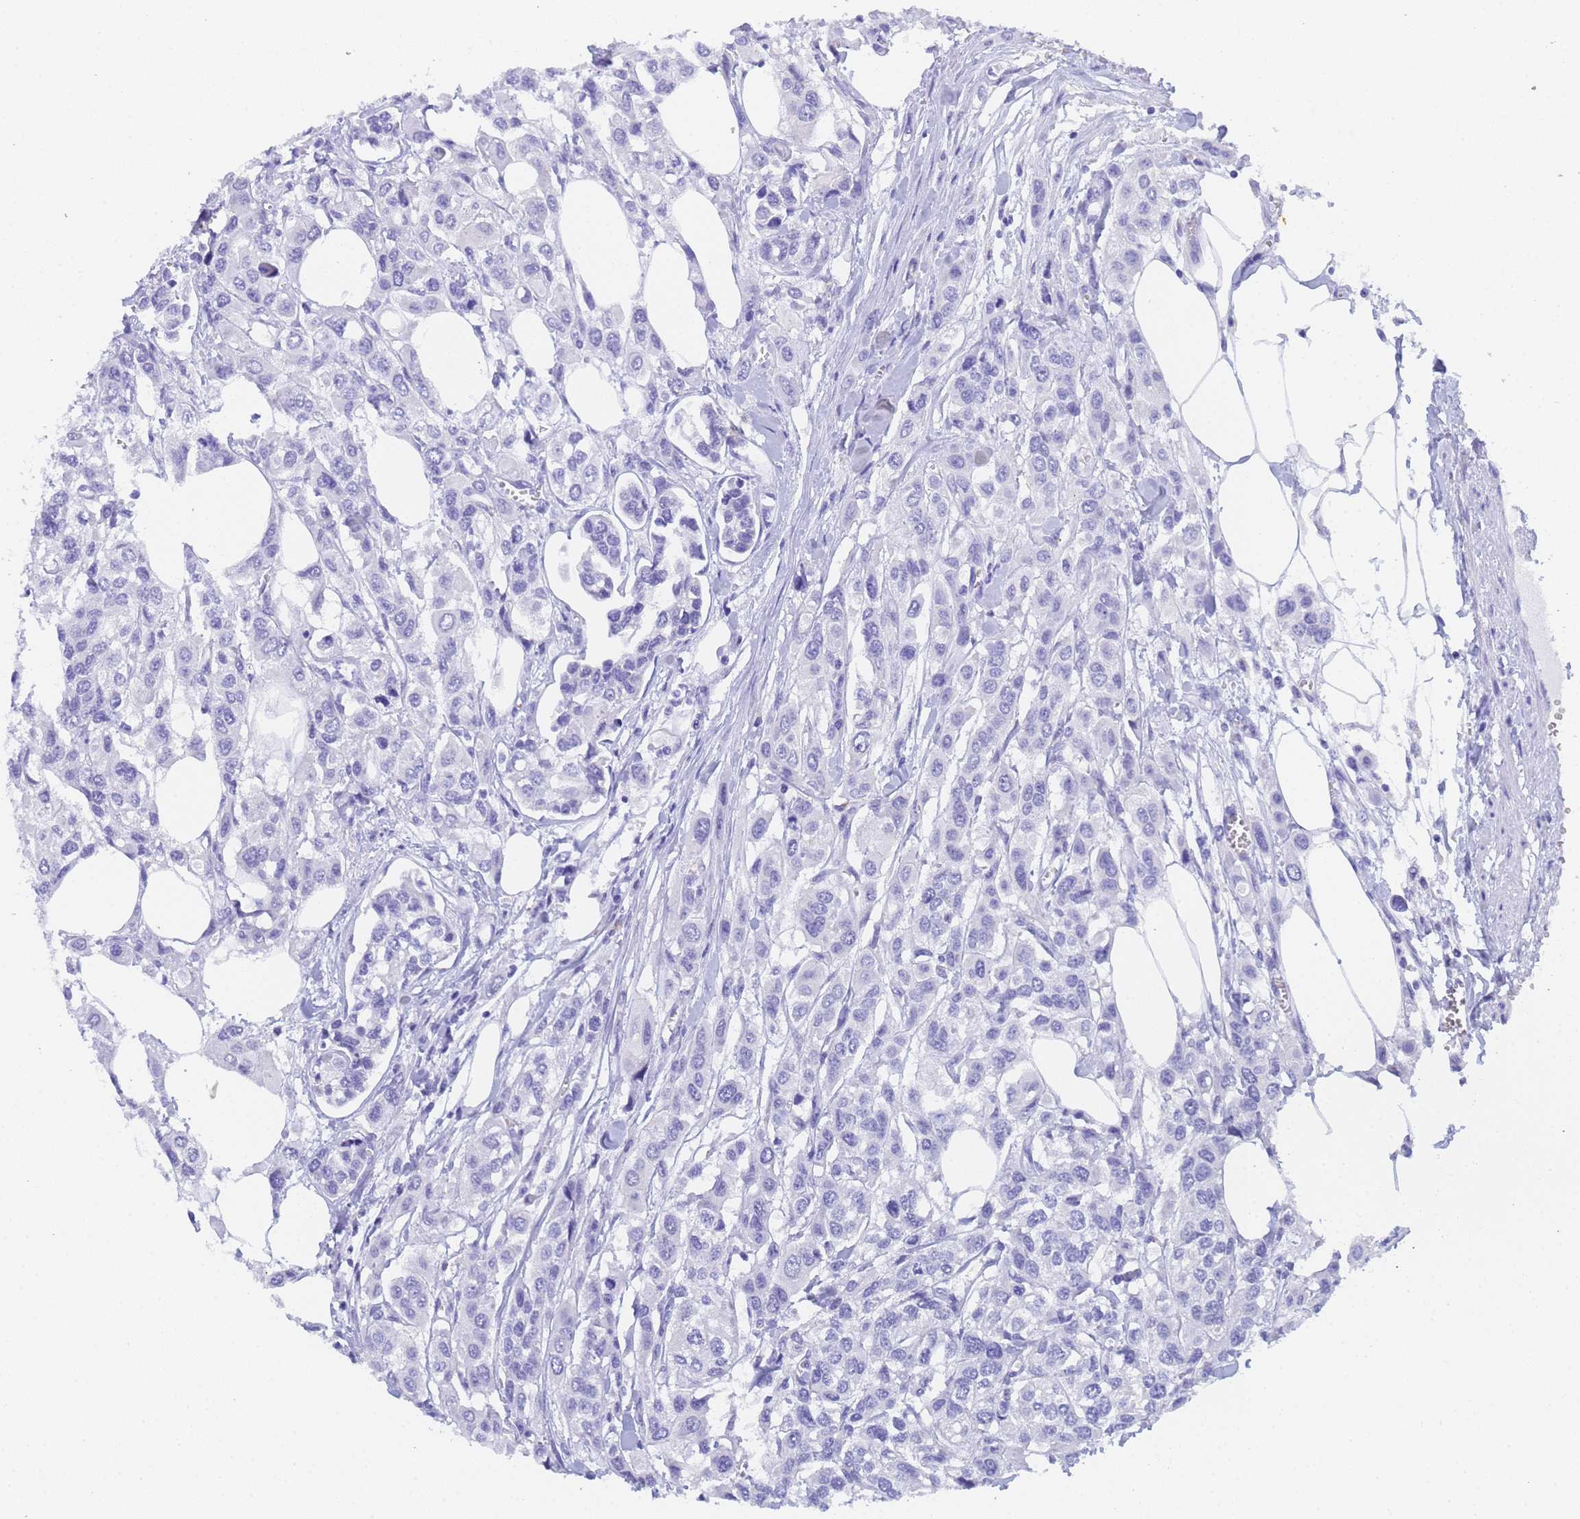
{"staining": {"intensity": "negative", "quantity": "none", "location": "none"}, "tissue": "urothelial cancer", "cell_type": "Tumor cells", "image_type": "cancer", "snomed": [{"axis": "morphology", "description": "Urothelial carcinoma, High grade"}, {"axis": "topography", "description": "Urinary bladder"}], "caption": "There is no significant positivity in tumor cells of urothelial carcinoma (high-grade).", "gene": "STATH", "patient": {"sex": "male", "age": 67}}